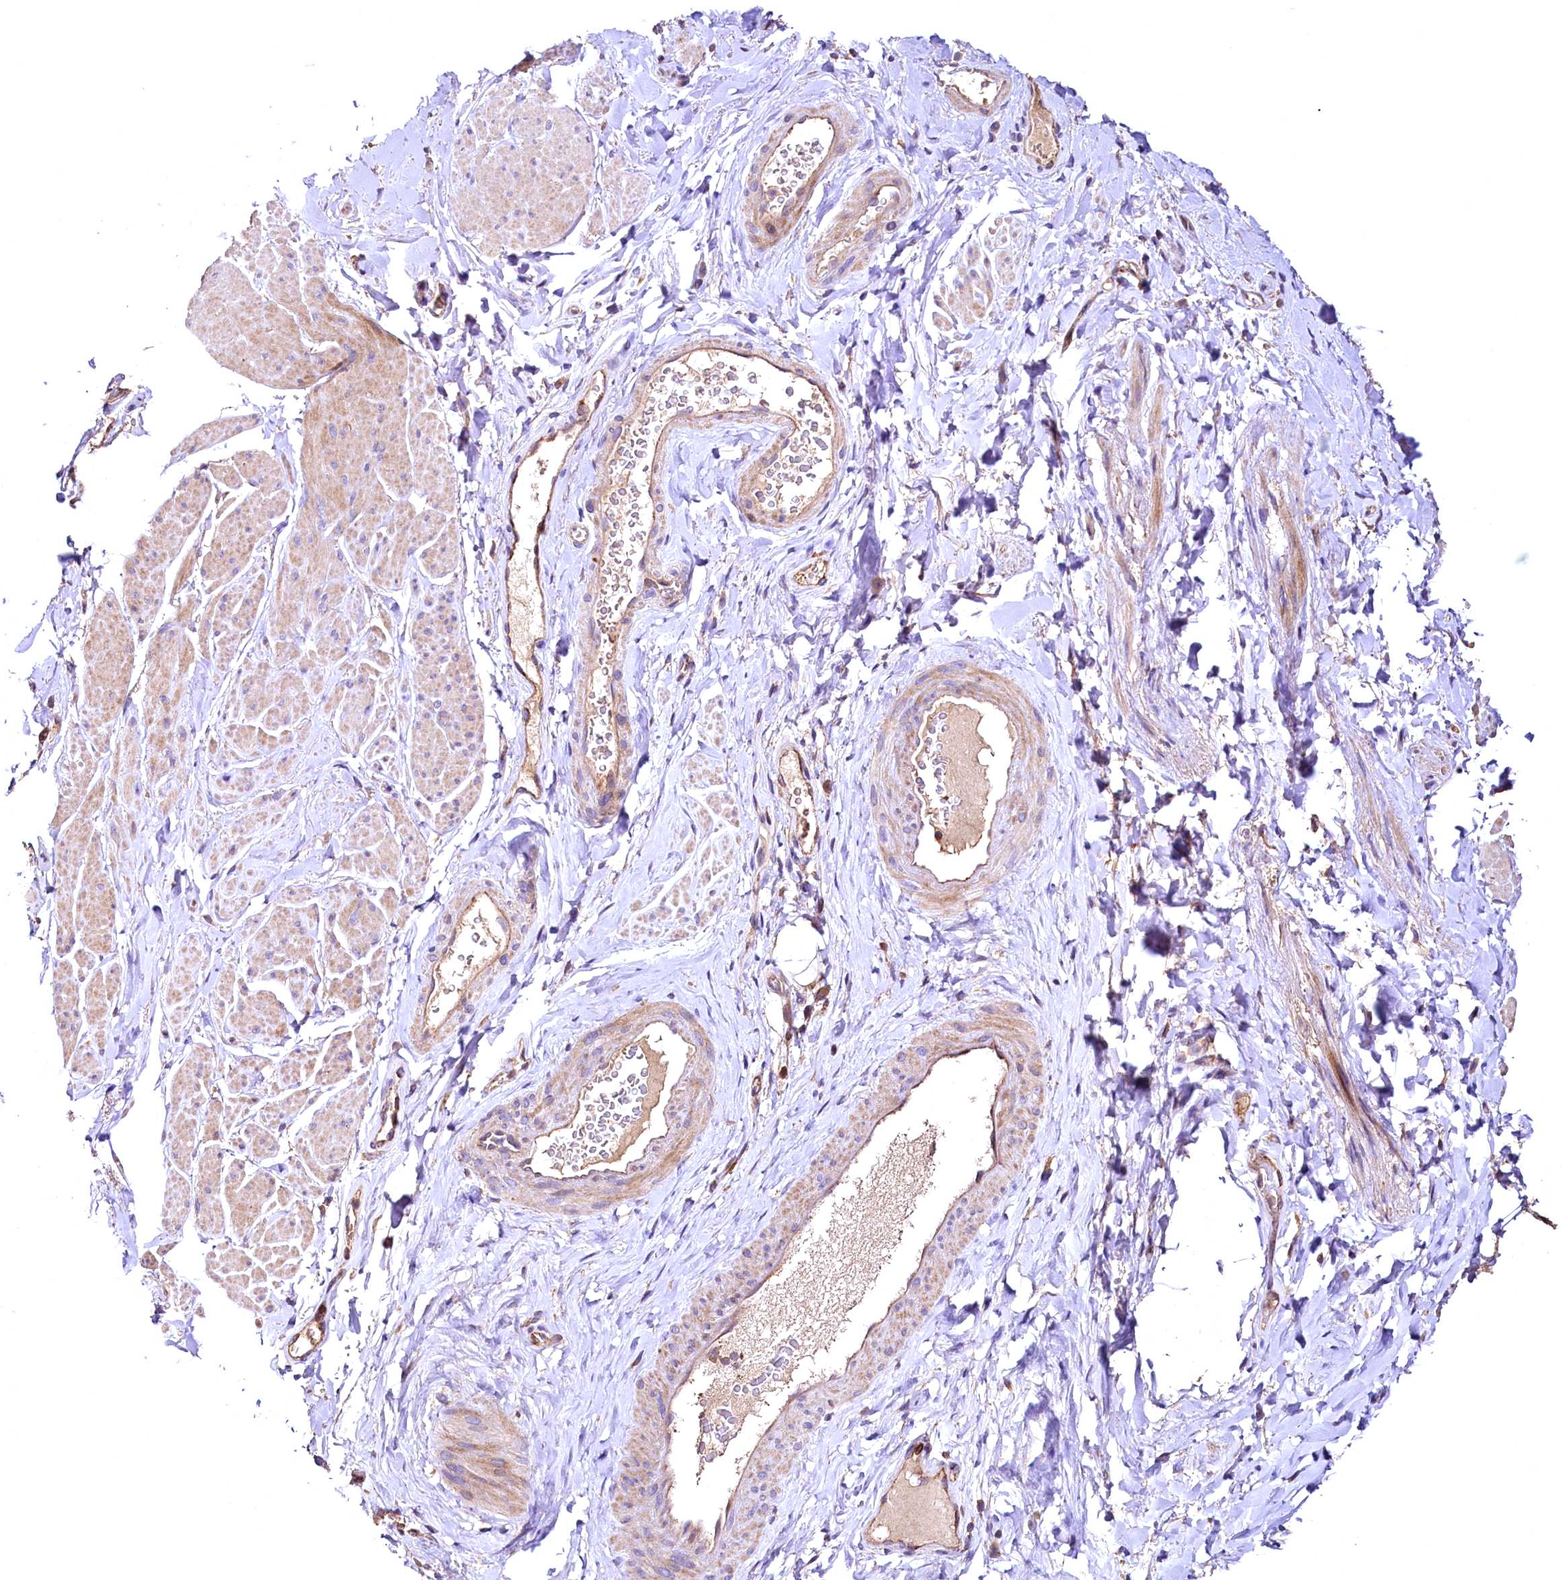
{"staining": {"intensity": "moderate", "quantity": "<25%", "location": "cytoplasmic/membranous"}, "tissue": "smooth muscle", "cell_type": "Smooth muscle cells", "image_type": "normal", "snomed": [{"axis": "morphology", "description": "Normal tissue, NOS"}, {"axis": "topography", "description": "Smooth muscle"}, {"axis": "topography", "description": "Peripheral nerve tissue"}], "caption": "Smooth muscle stained with DAB (3,3'-diaminobenzidine) immunohistochemistry displays low levels of moderate cytoplasmic/membranous expression in about <25% of smooth muscle cells.", "gene": "RASSF1", "patient": {"sex": "male", "age": 69}}